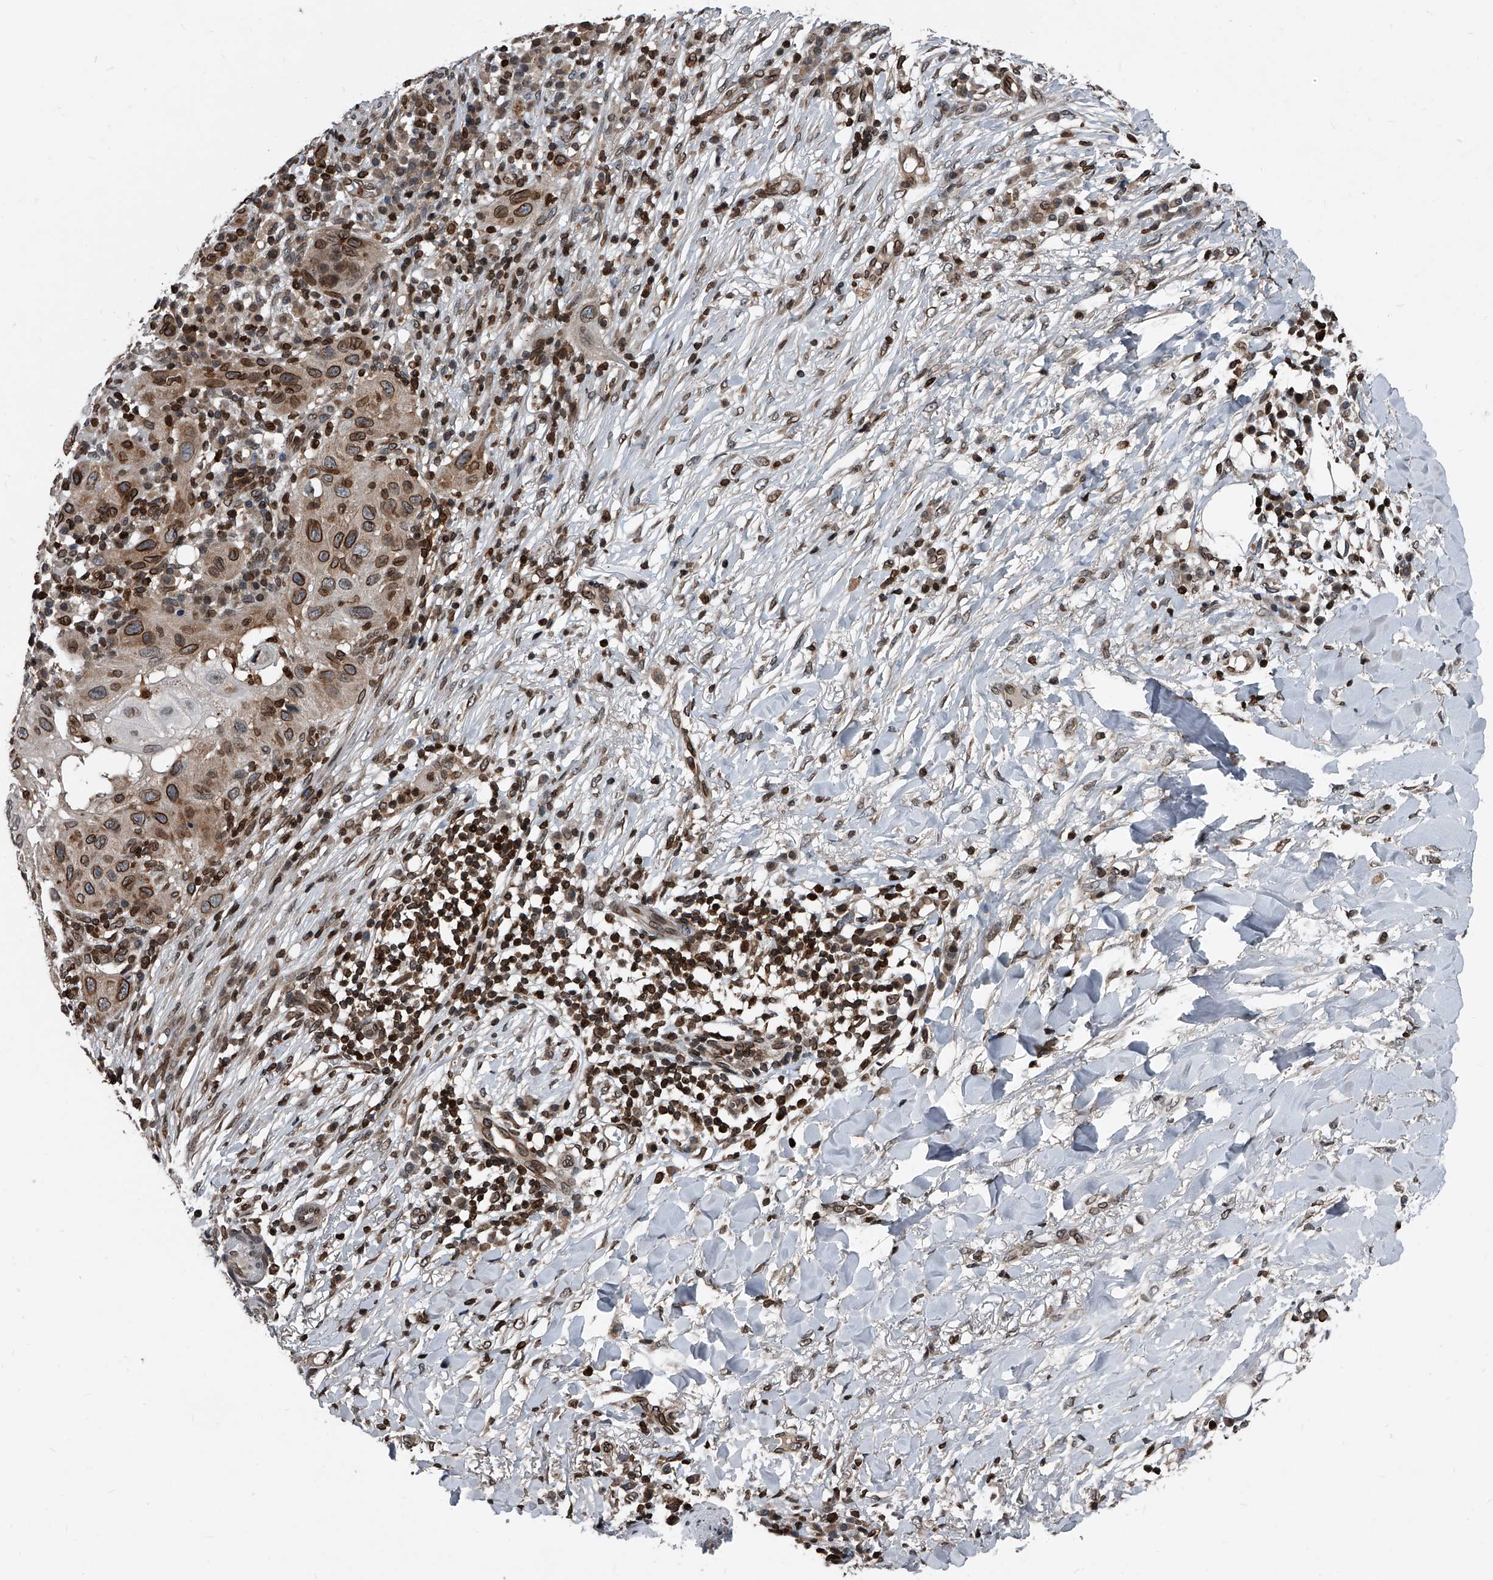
{"staining": {"intensity": "strong", "quantity": ">75%", "location": "cytoplasmic/membranous,nuclear"}, "tissue": "skin cancer", "cell_type": "Tumor cells", "image_type": "cancer", "snomed": [{"axis": "morphology", "description": "Normal tissue, NOS"}, {"axis": "morphology", "description": "Squamous cell carcinoma, NOS"}, {"axis": "topography", "description": "Skin"}], "caption": "Squamous cell carcinoma (skin) tissue reveals strong cytoplasmic/membranous and nuclear expression in approximately >75% of tumor cells, visualized by immunohistochemistry.", "gene": "PHF20", "patient": {"sex": "female", "age": 96}}